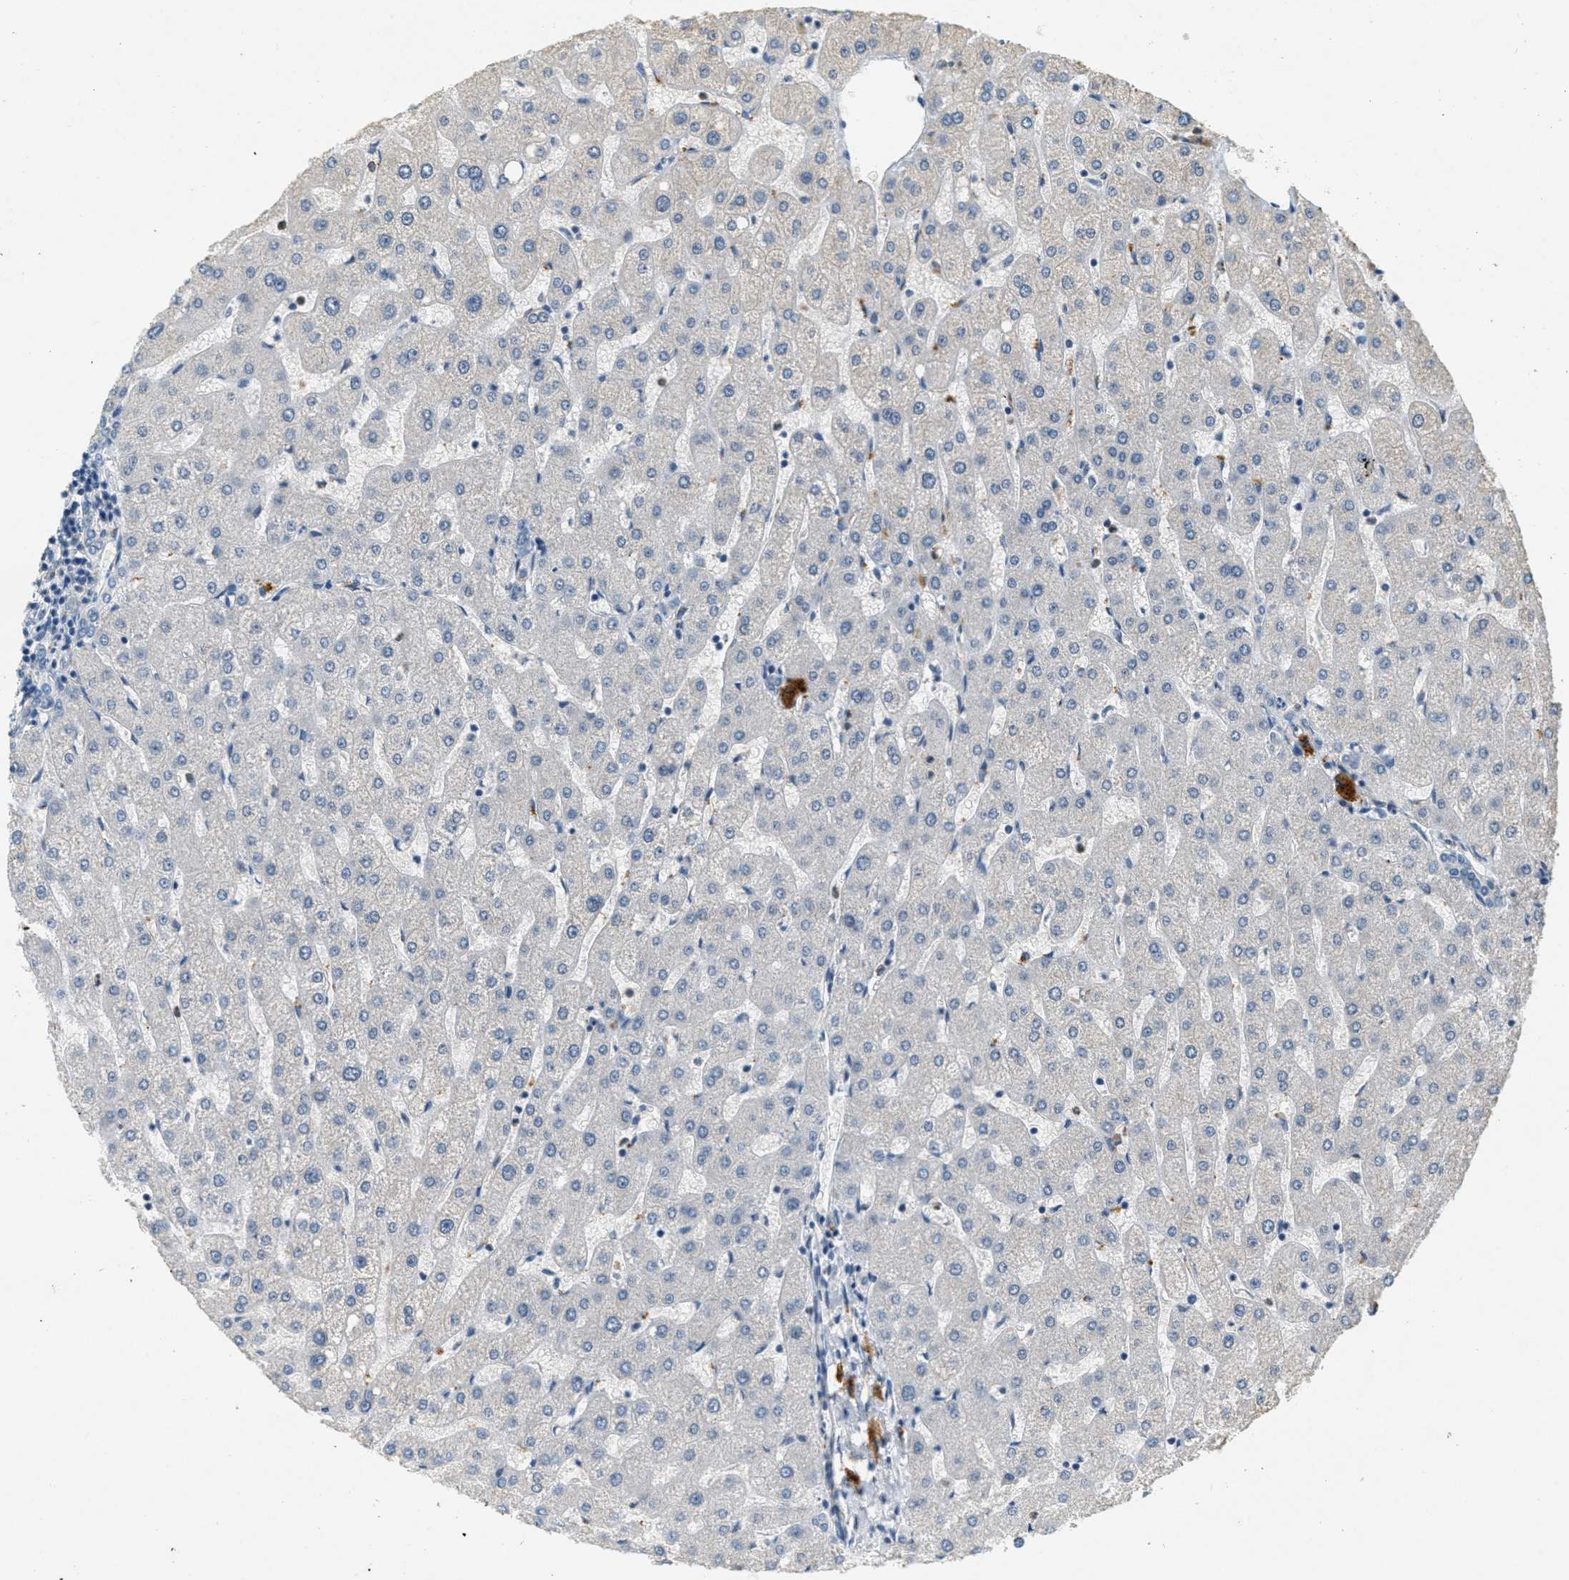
{"staining": {"intensity": "negative", "quantity": "none", "location": "none"}, "tissue": "liver", "cell_type": "Cholangiocytes", "image_type": "normal", "snomed": [{"axis": "morphology", "description": "Normal tissue, NOS"}, {"axis": "topography", "description": "Liver"}], "caption": "Liver was stained to show a protein in brown. There is no significant staining in cholangiocytes. (DAB (3,3'-diaminobenzidine) IHC with hematoxylin counter stain).", "gene": "RAB3D", "patient": {"sex": "male", "age": 67}}